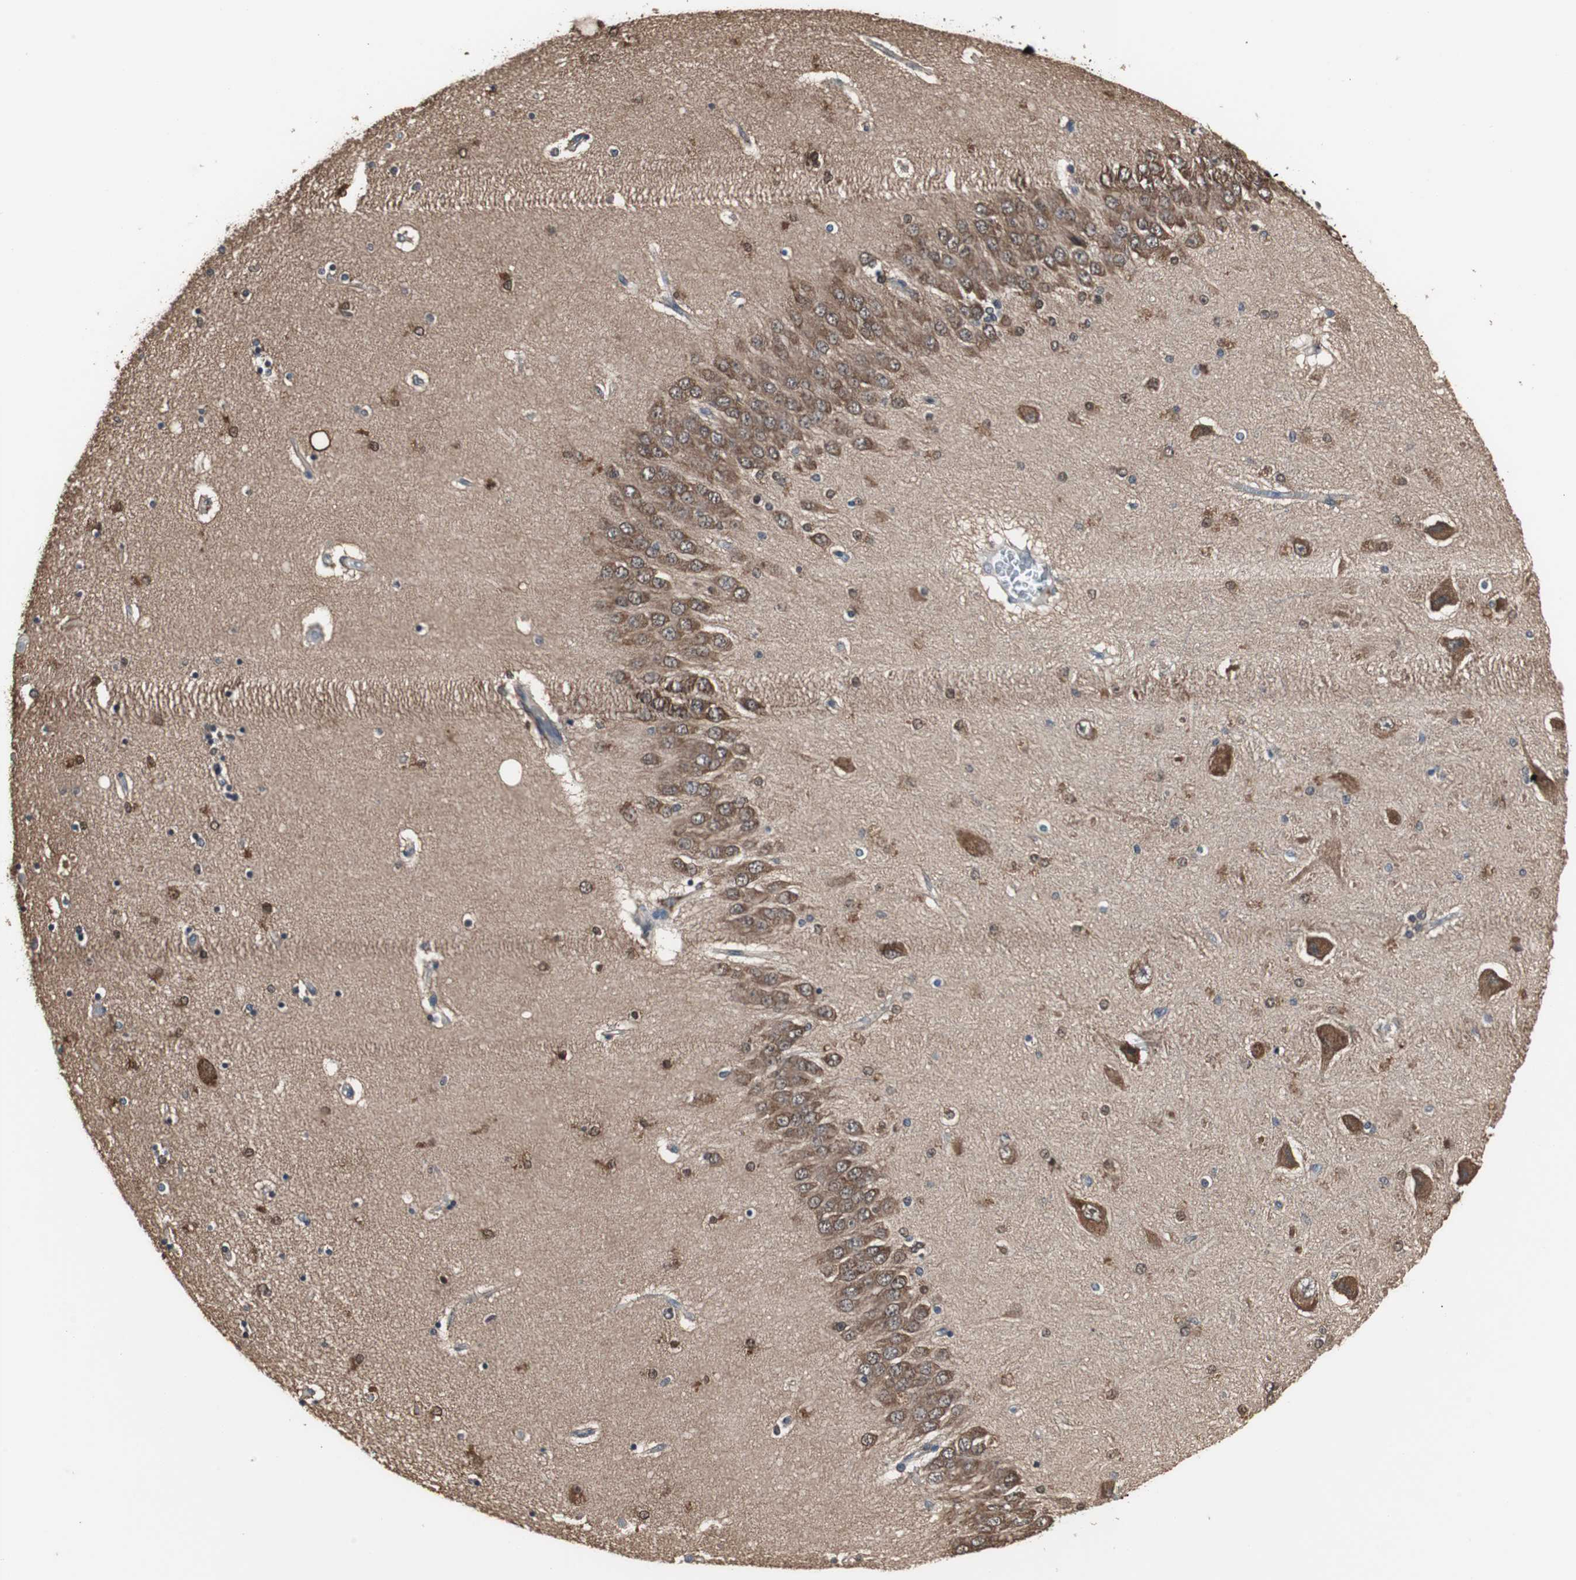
{"staining": {"intensity": "strong", "quantity": ">75%", "location": "cytoplasmic/membranous"}, "tissue": "hippocampus", "cell_type": "Glial cells", "image_type": "normal", "snomed": [{"axis": "morphology", "description": "Normal tissue, NOS"}, {"axis": "topography", "description": "Hippocampus"}], "caption": "Brown immunohistochemical staining in benign human hippocampus displays strong cytoplasmic/membranous expression in about >75% of glial cells.", "gene": "ZSCAN22", "patient": {"sex": "female", "age": 54}}